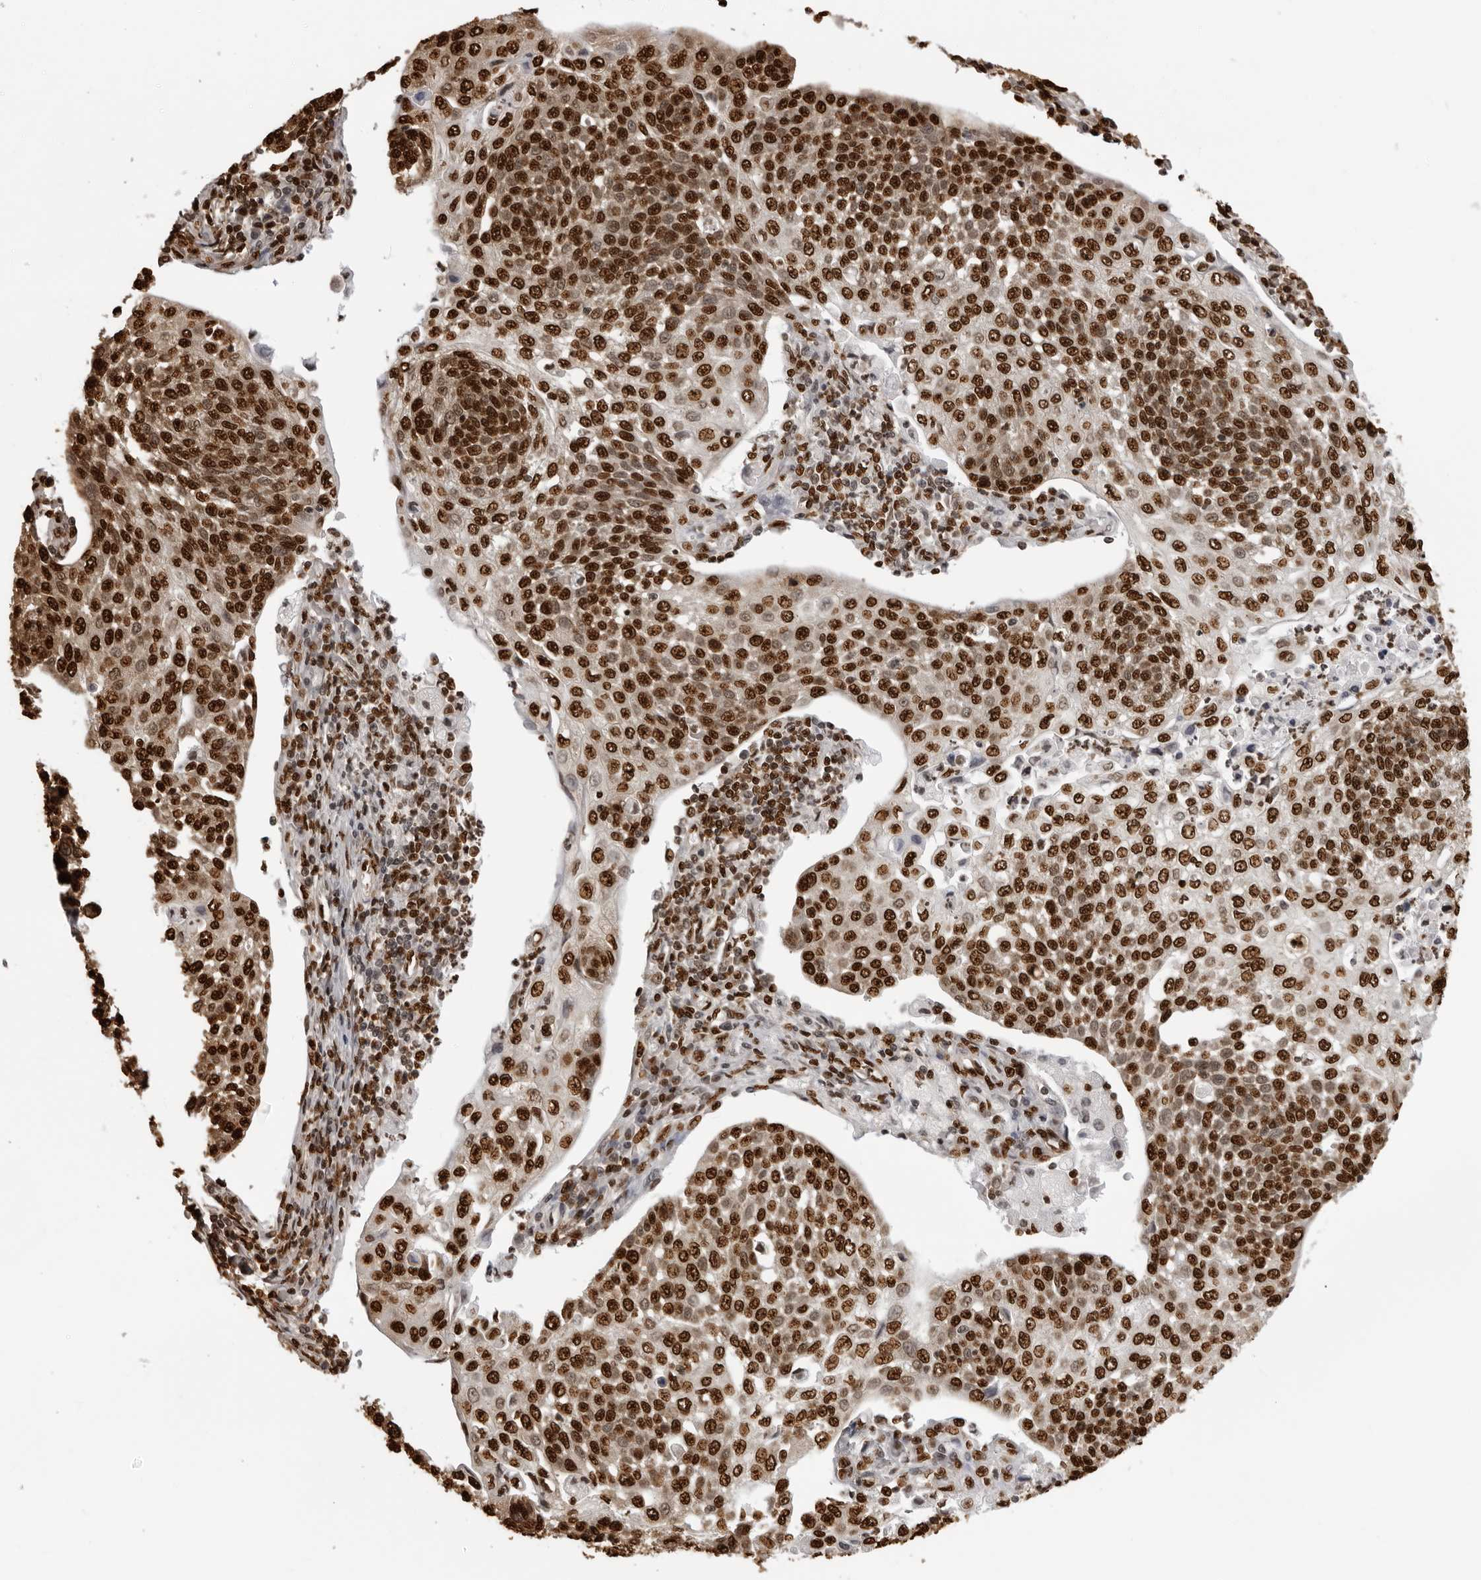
{"staining": {"intensity": "strong", "quantity": ">75%", "location": "nuclear"}, "tissue": "cervical cancer", "cell_type": "Tumor cells", "image_type": "cancer", "snomed": [{"axis": "morphology", "description": "Squamous cell carcinoma, NOS"}, {"axis": "topography", "description": "Cervix"}], "caption": "Strong nuclear protein staining is appreciated in about >75% of tumor cells in cervical cancer (squamous cell carcinoma).", "gene": "ZFP91", "patient": {"sex": "female", "age": 34}}